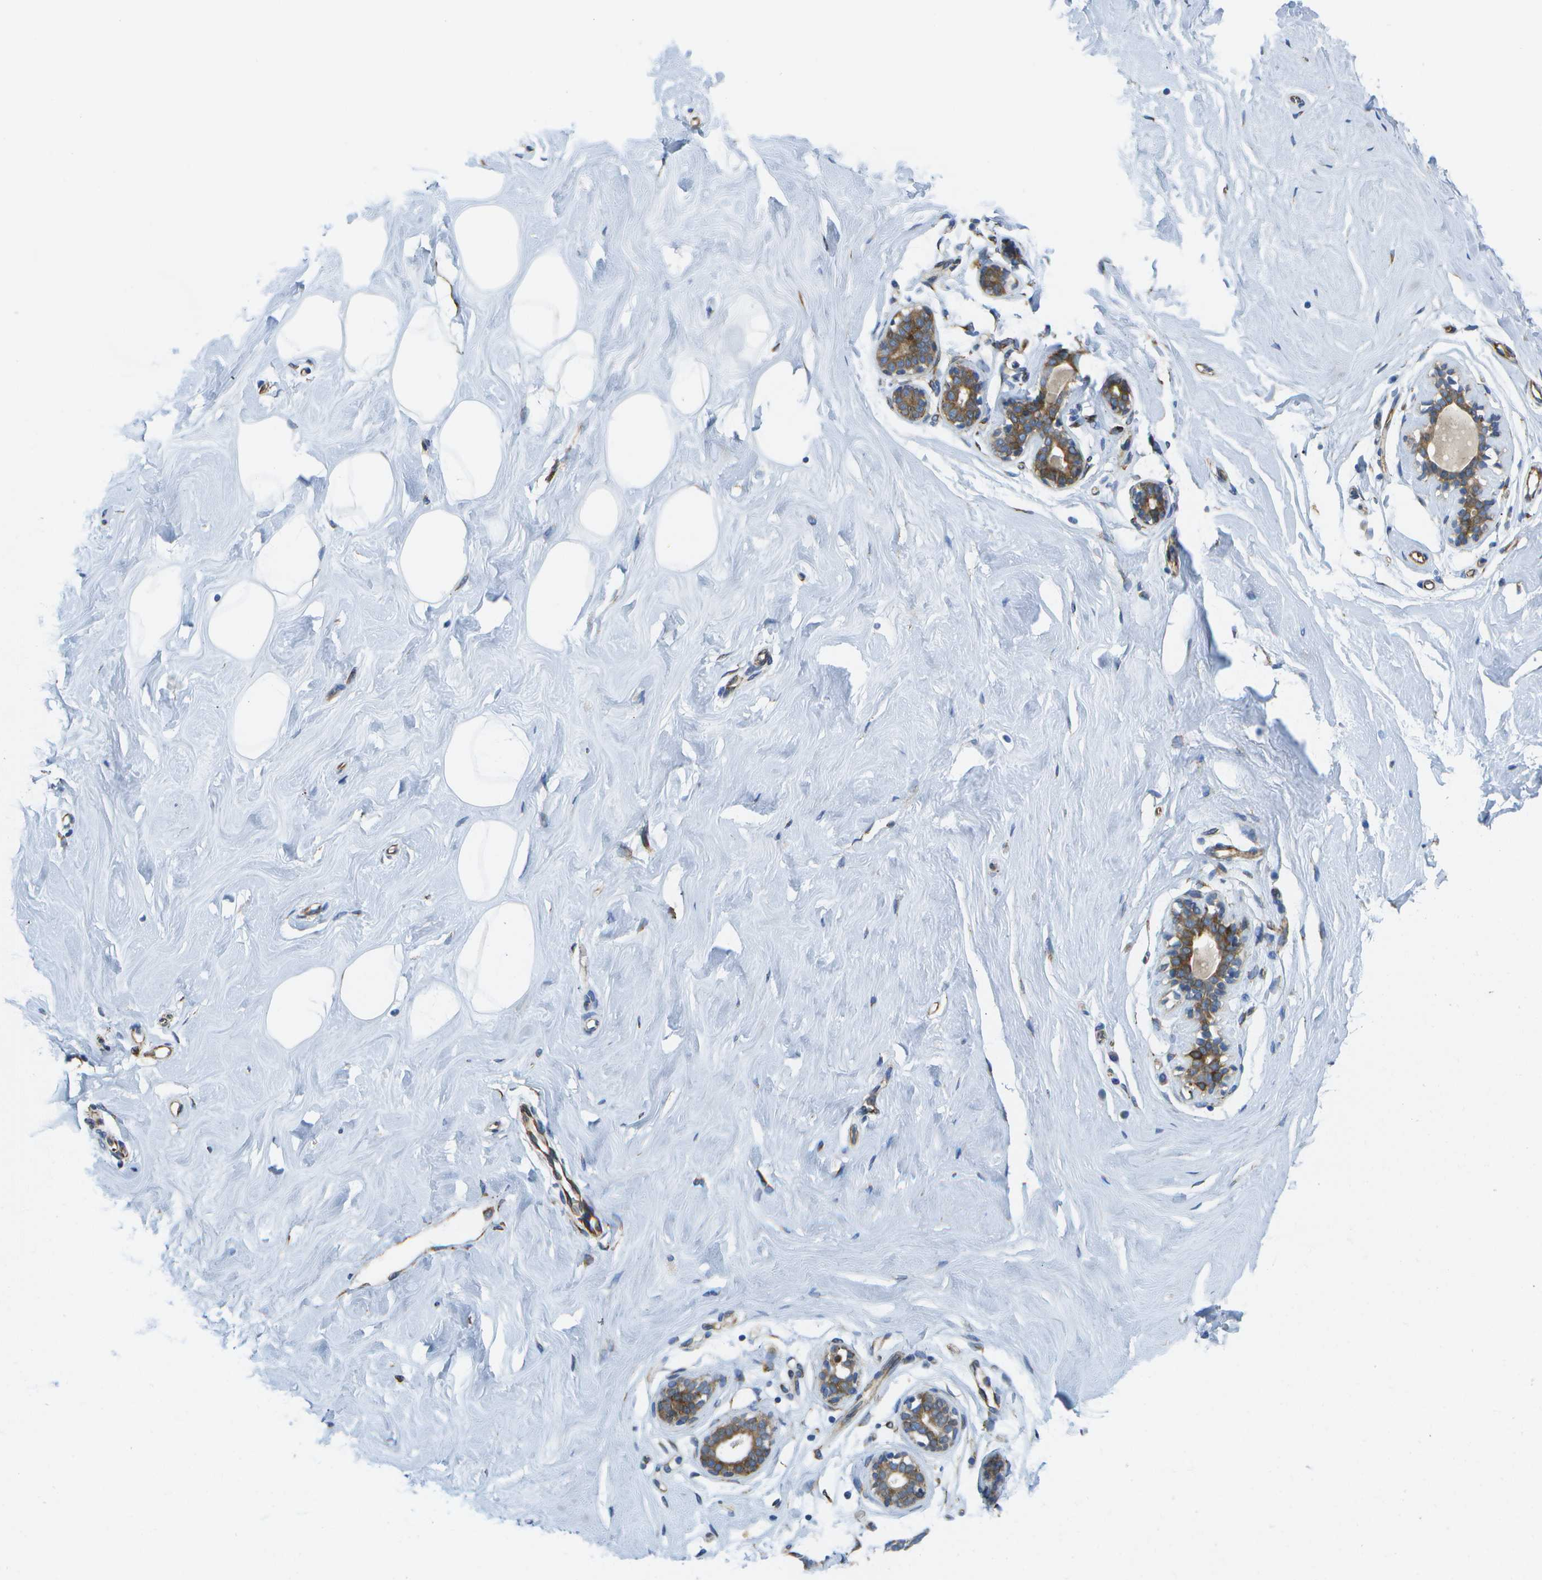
{"staining": {"intensity": "negative", "quantity": "none", "location": "none"}, "tissue": "breast", "cell_type": "Adipocytes", "image_type": "normal", "snomed": [{"axis": "morphology", "description": "Normal tissue, NOS"}, {"axis": "topography", "description": "Breast"}], "caption": "Human breast stained for a protein using IHC shows no expression in adipocytes.", "gene": "ZDHHC17", "patient": {"sex": "female", "age": 23}}